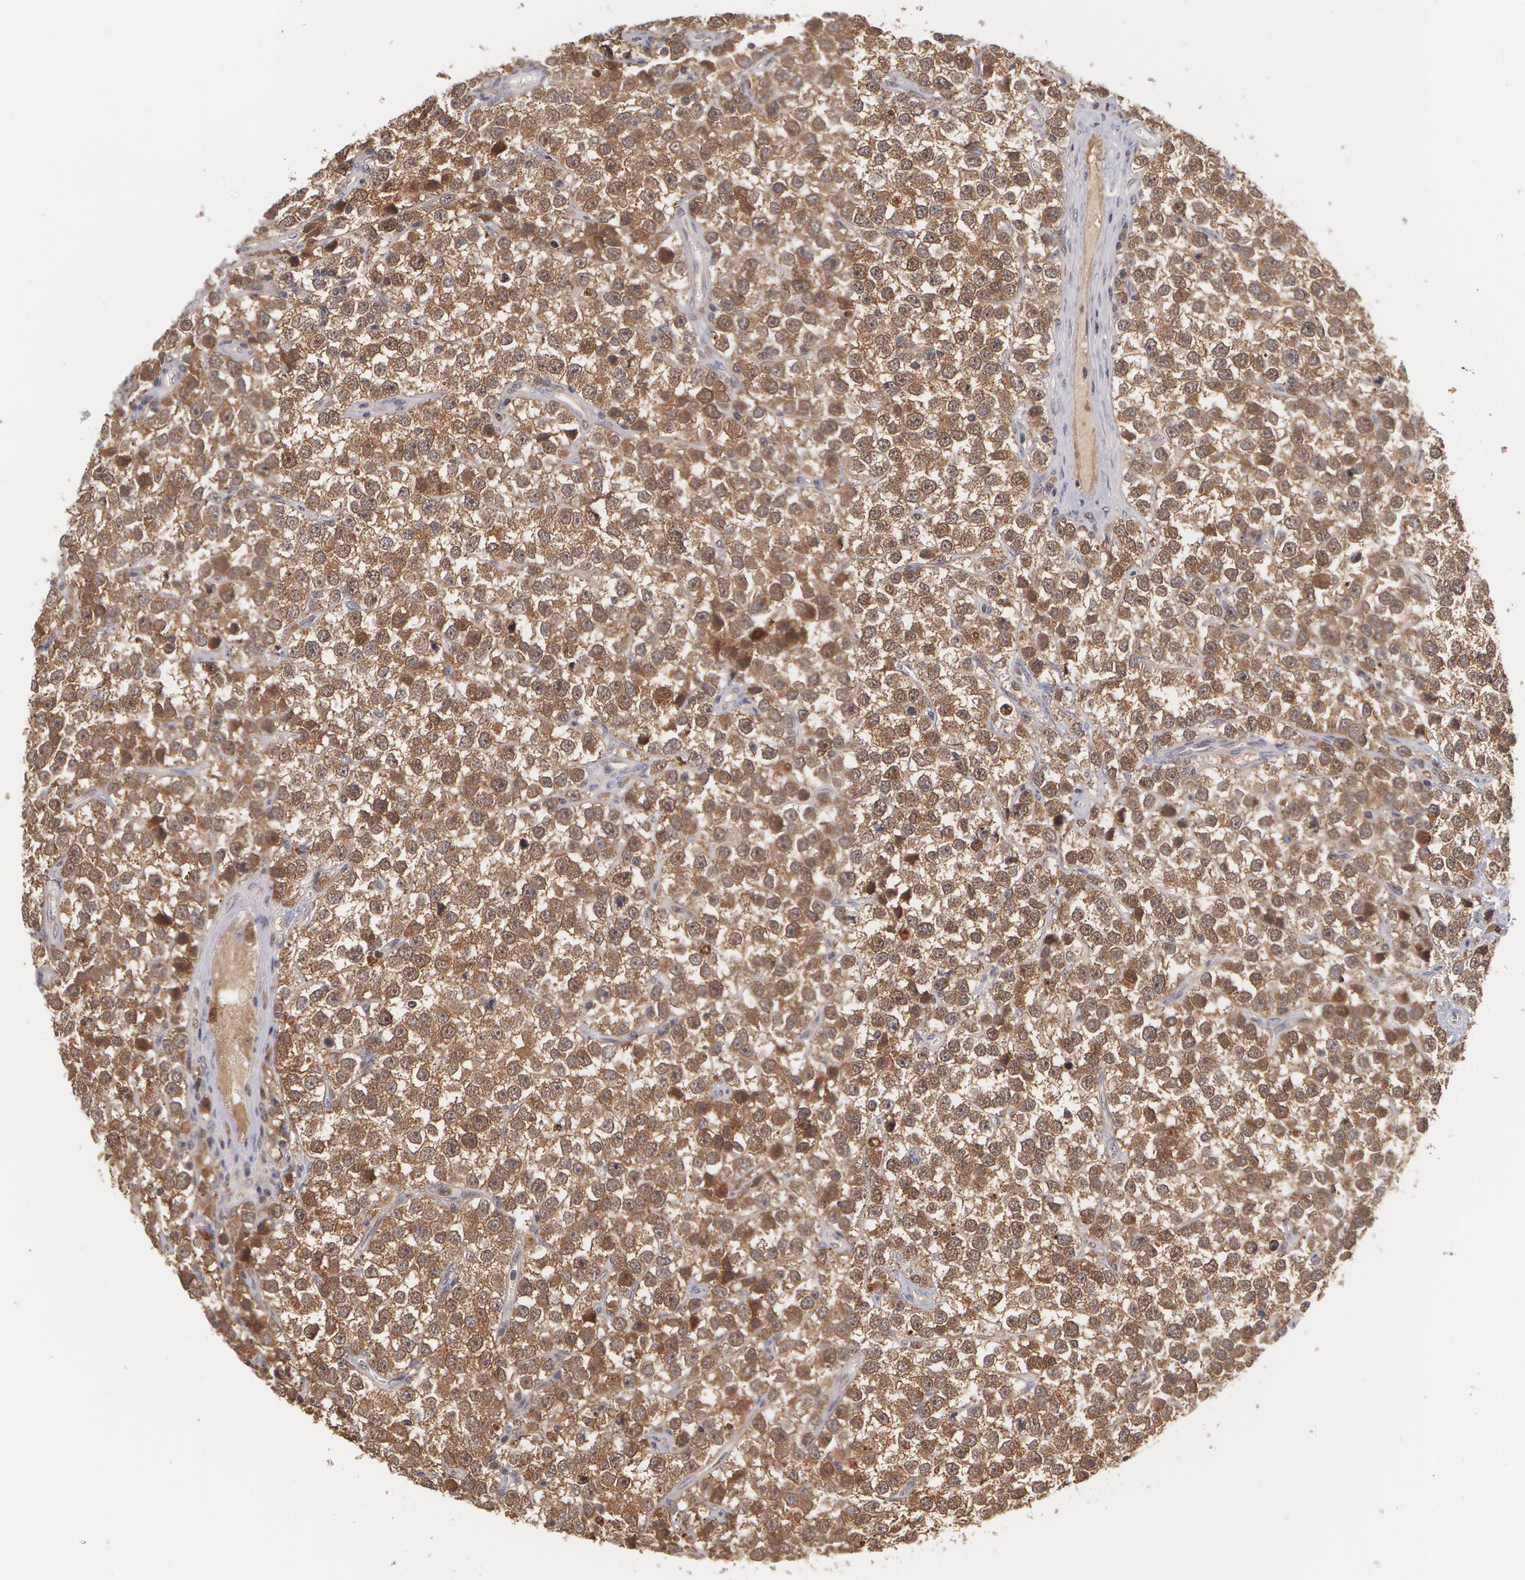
{"staining": {"intensity": "moderate", "quantity": ">75%", "location": "cytoplasmic/membranous"}, "tissue": "testis cancer", "cell_type": "Tumor cells", "image_type": "cancer", "snomed": [{"axis": "morphology", "description": "Seminoma, NOS"}, {"axis": "topography", "description": "Testis"}], "caption": "Human seminoma (testis) stained with a protein marker reveals moderate staining in tumor cells.", "gene": "TXNRD1", "patient": {"sex": "male", "age": 25}}